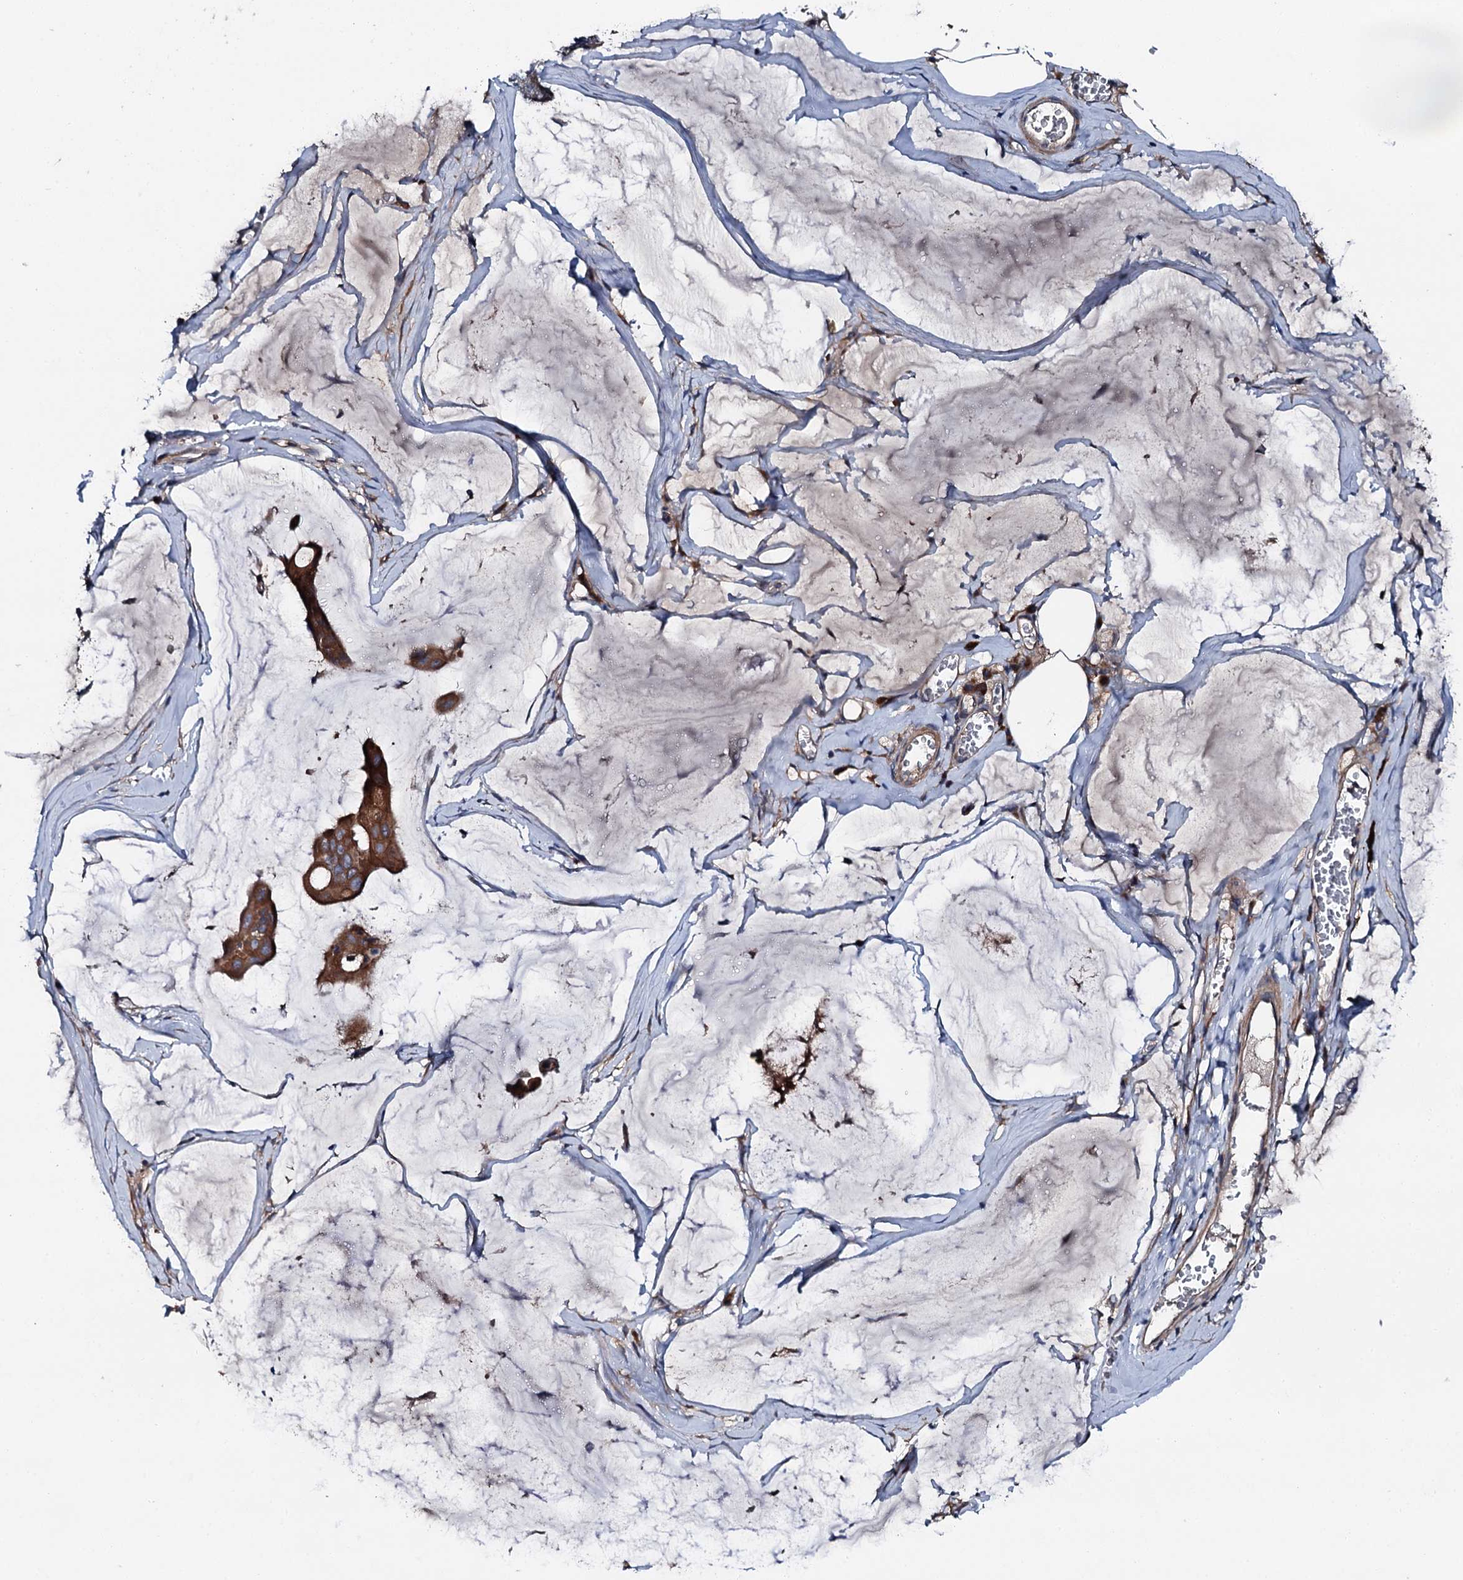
{"staining": {"intensity": "strong", "quantity": ">75%", "location": "cytoplasmic/membranous"}, "tissue": "ovarian cancer", "cell_type": "Tumor cells", "image_type": "cancer", "snomed": [{"axis": "morphology", "description": "Cystadenocarcinoma, mucinous, NOS"}, {"axis": "topography", "description": "Ovary"}], "caption": "Ovarian cancer stained with a protein marker shows strong staining in tumor cells.", "gene": "SLC22A25", "patient": {"sex": "female", "age": 73}}